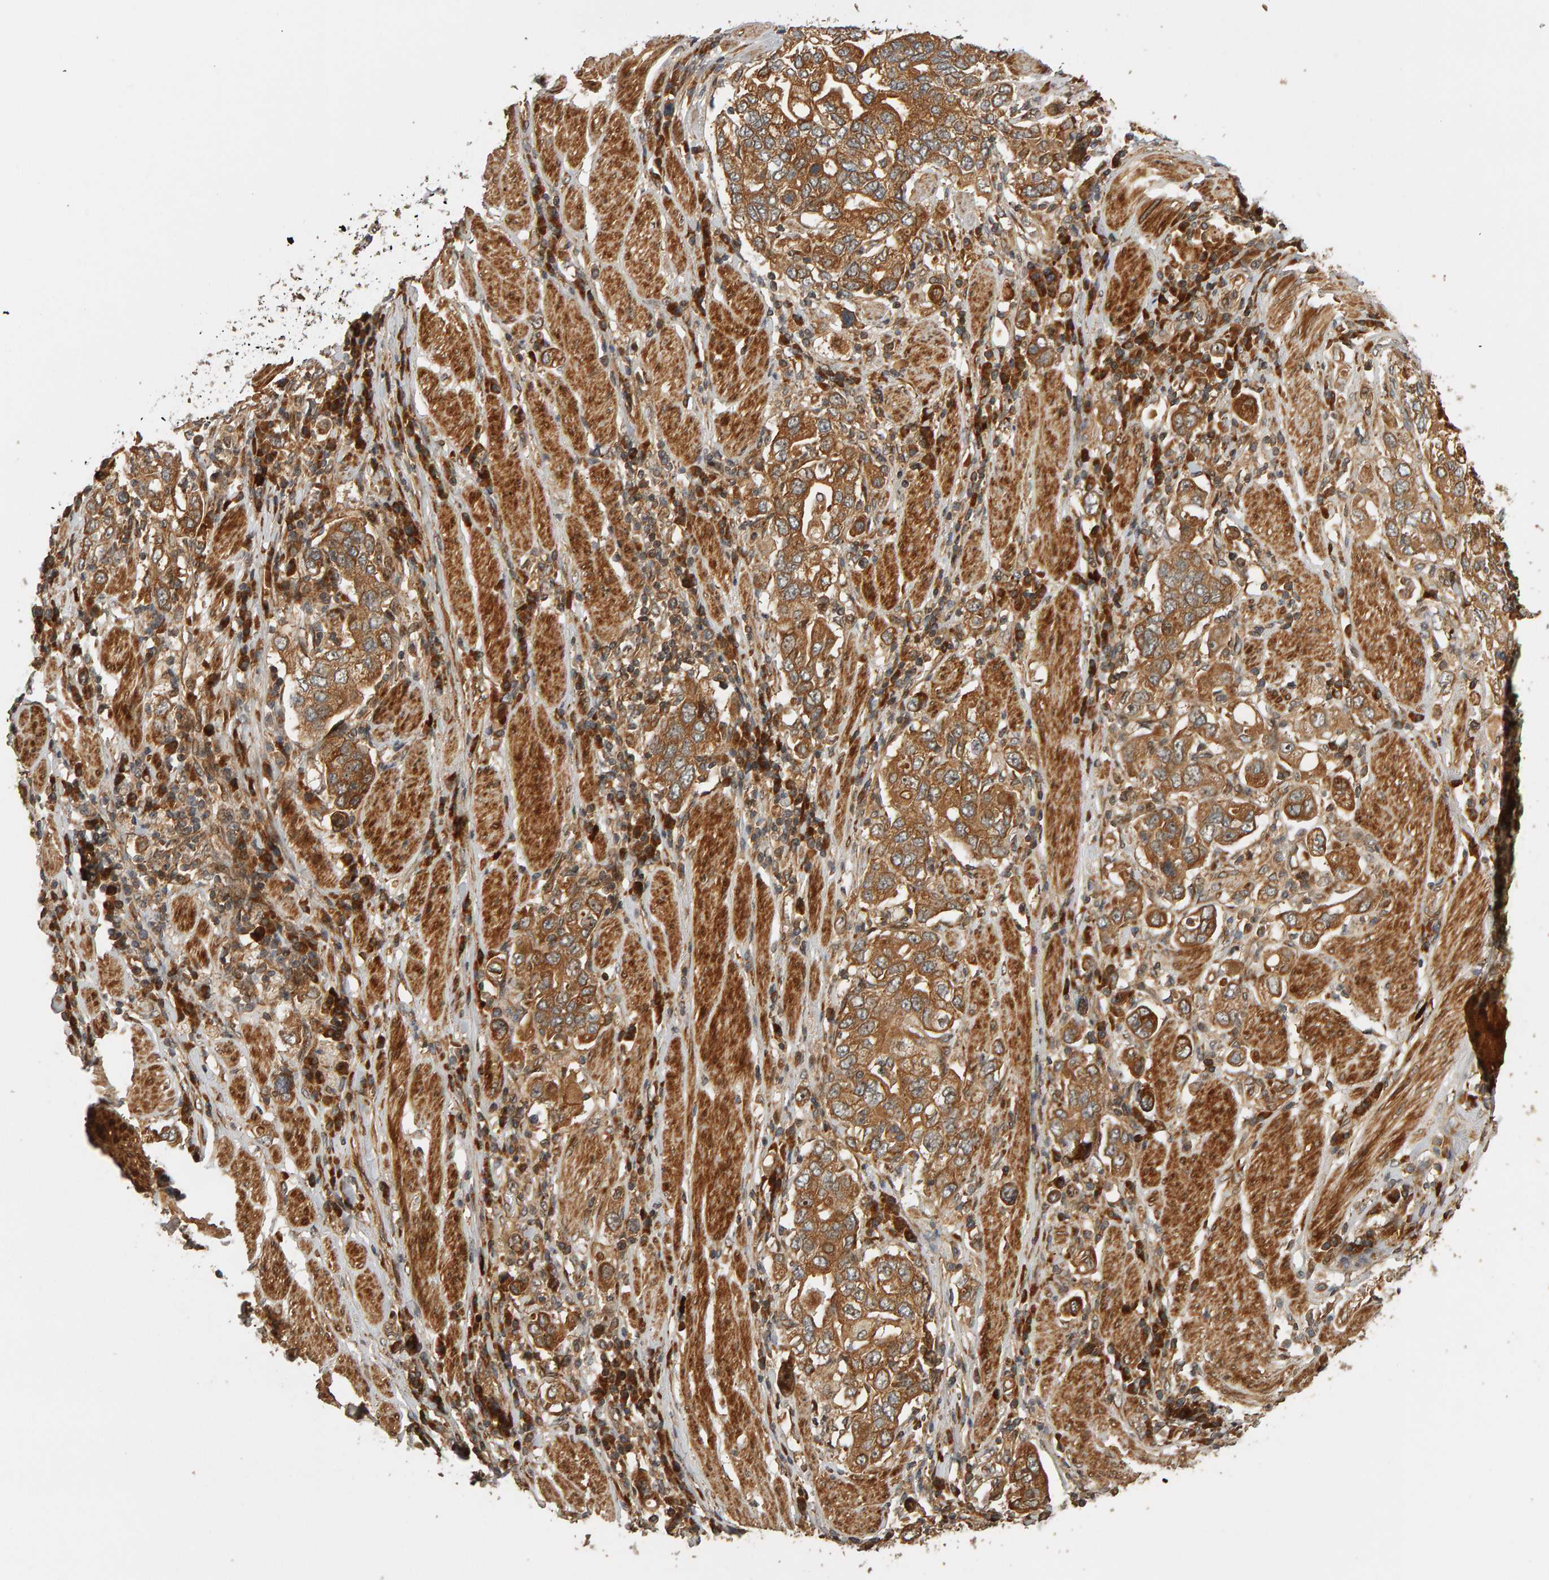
{"staining": {"intensity": "moderate", "quantity": ">75%", "location": "cytoplasmic/membranous"}, "tissue": "stomach cancer", "cell_type": "Tumor cells", "image_type": "cancer", "snomed": [{"axis": "morphology", "description": "Adenocarcinoma, NOS"}, {"axis": "topography", "description": "Stomach, upper"}], "caption": "This histopathology image reveals immunohistochemistry staining of adenocarcinoma (stomach), with medium moderate cytoplasmic/membranous positivity in approximately >75% of tumor cells.", "gene": "ZFAND1", "patient": {"sex": "male", "age": 62}}